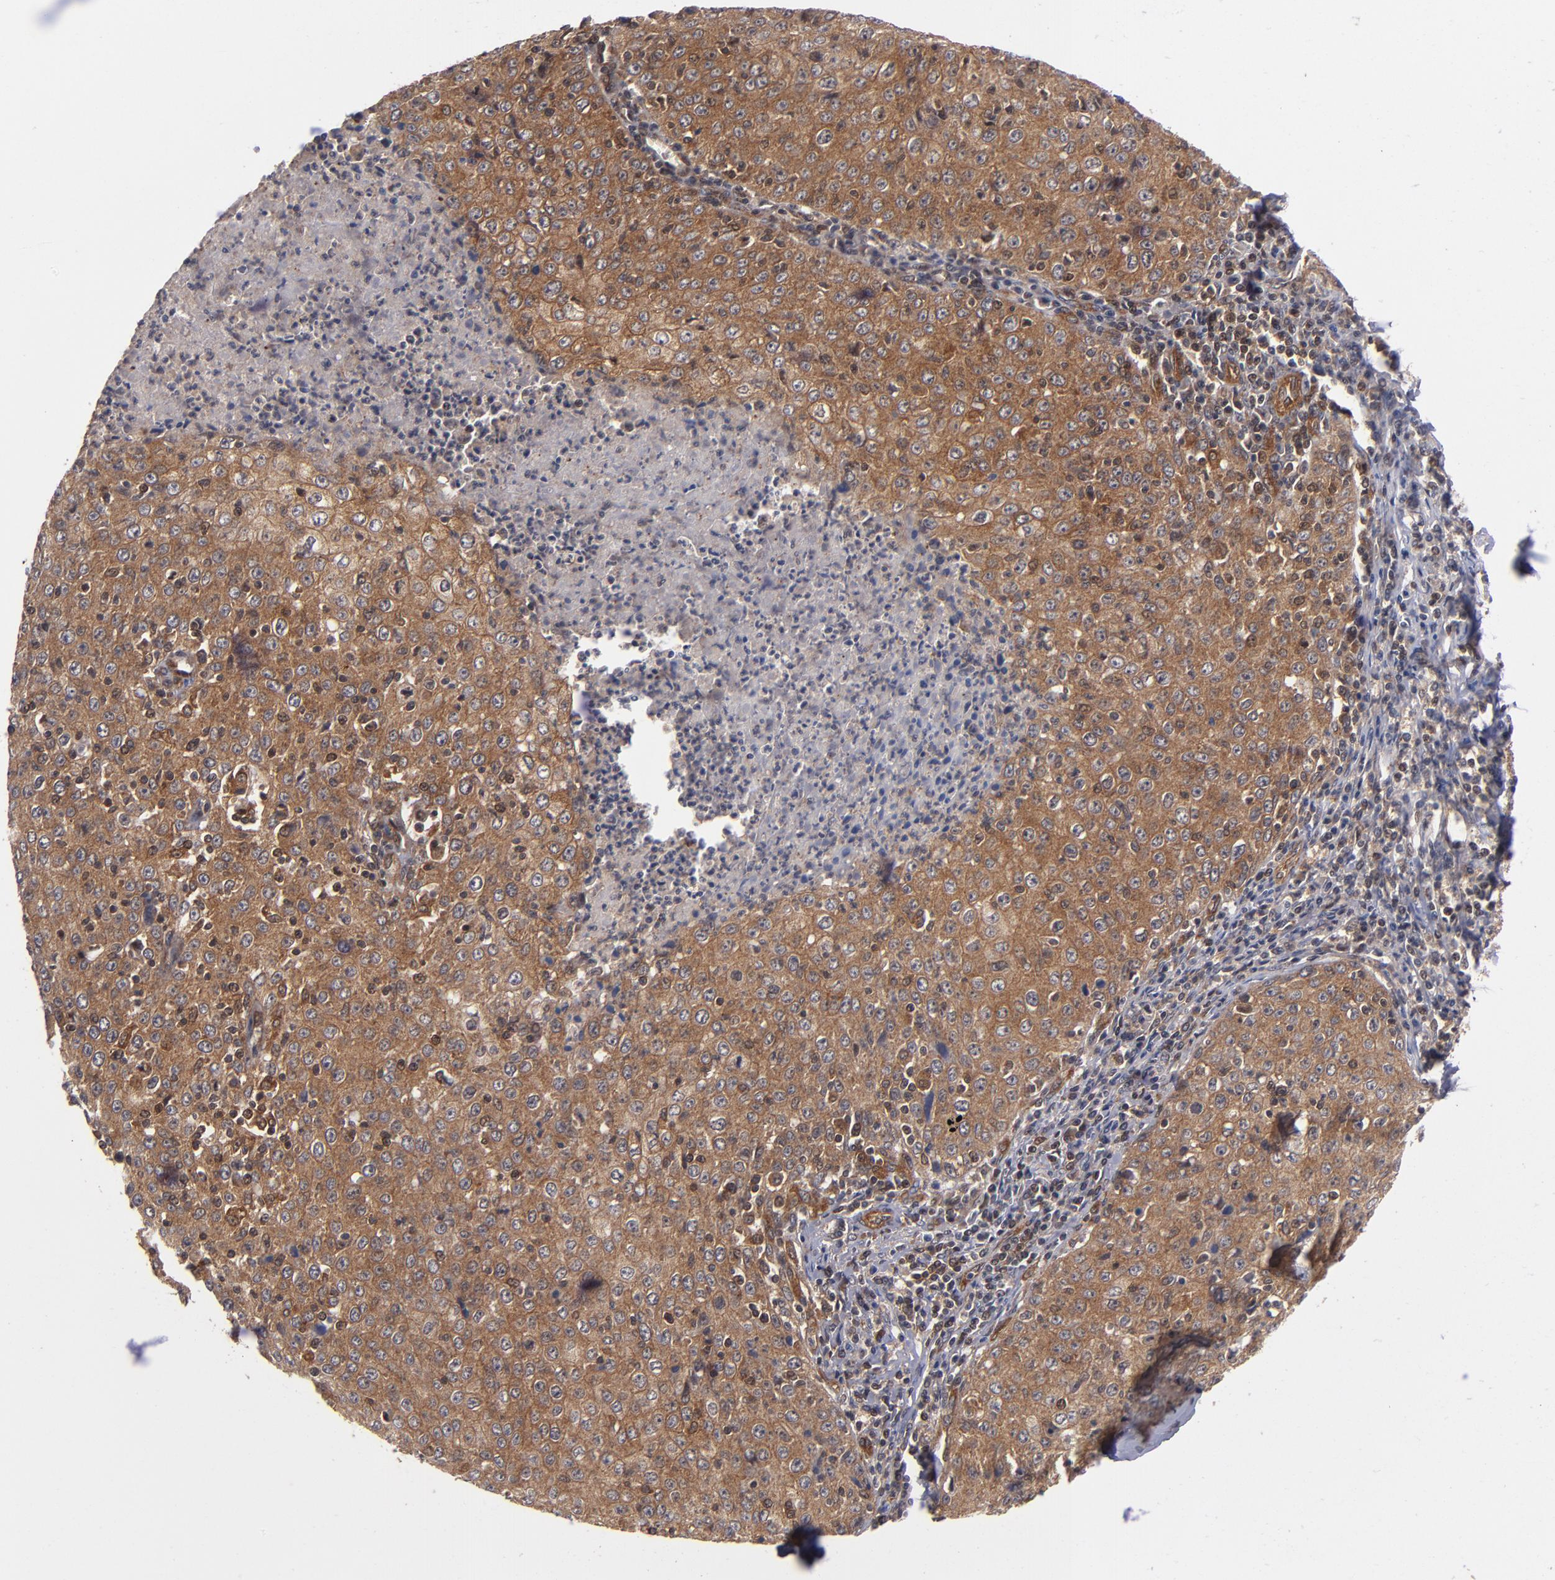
{"staining": {"intensity": "strong", "quantity": ">75%", "location": "cytoplasmic/membranous"}, "tissue": "cervical cancer", "cell_type": "Tumor cells", "image_type": "cancer", "snomed": [{"axis": "morphology", "description": "Squamous cell carcinoma, NOS"}, {"axis": "topography", "description": "Cervix"}], "caption": "A photomicrograph of cervical cancer stained for a protein shows strong cytoplasmic/membranous brown staining in tumor cells.", "gene": "BDKRB1", "patient": {"sex": "female", "age": 27}}